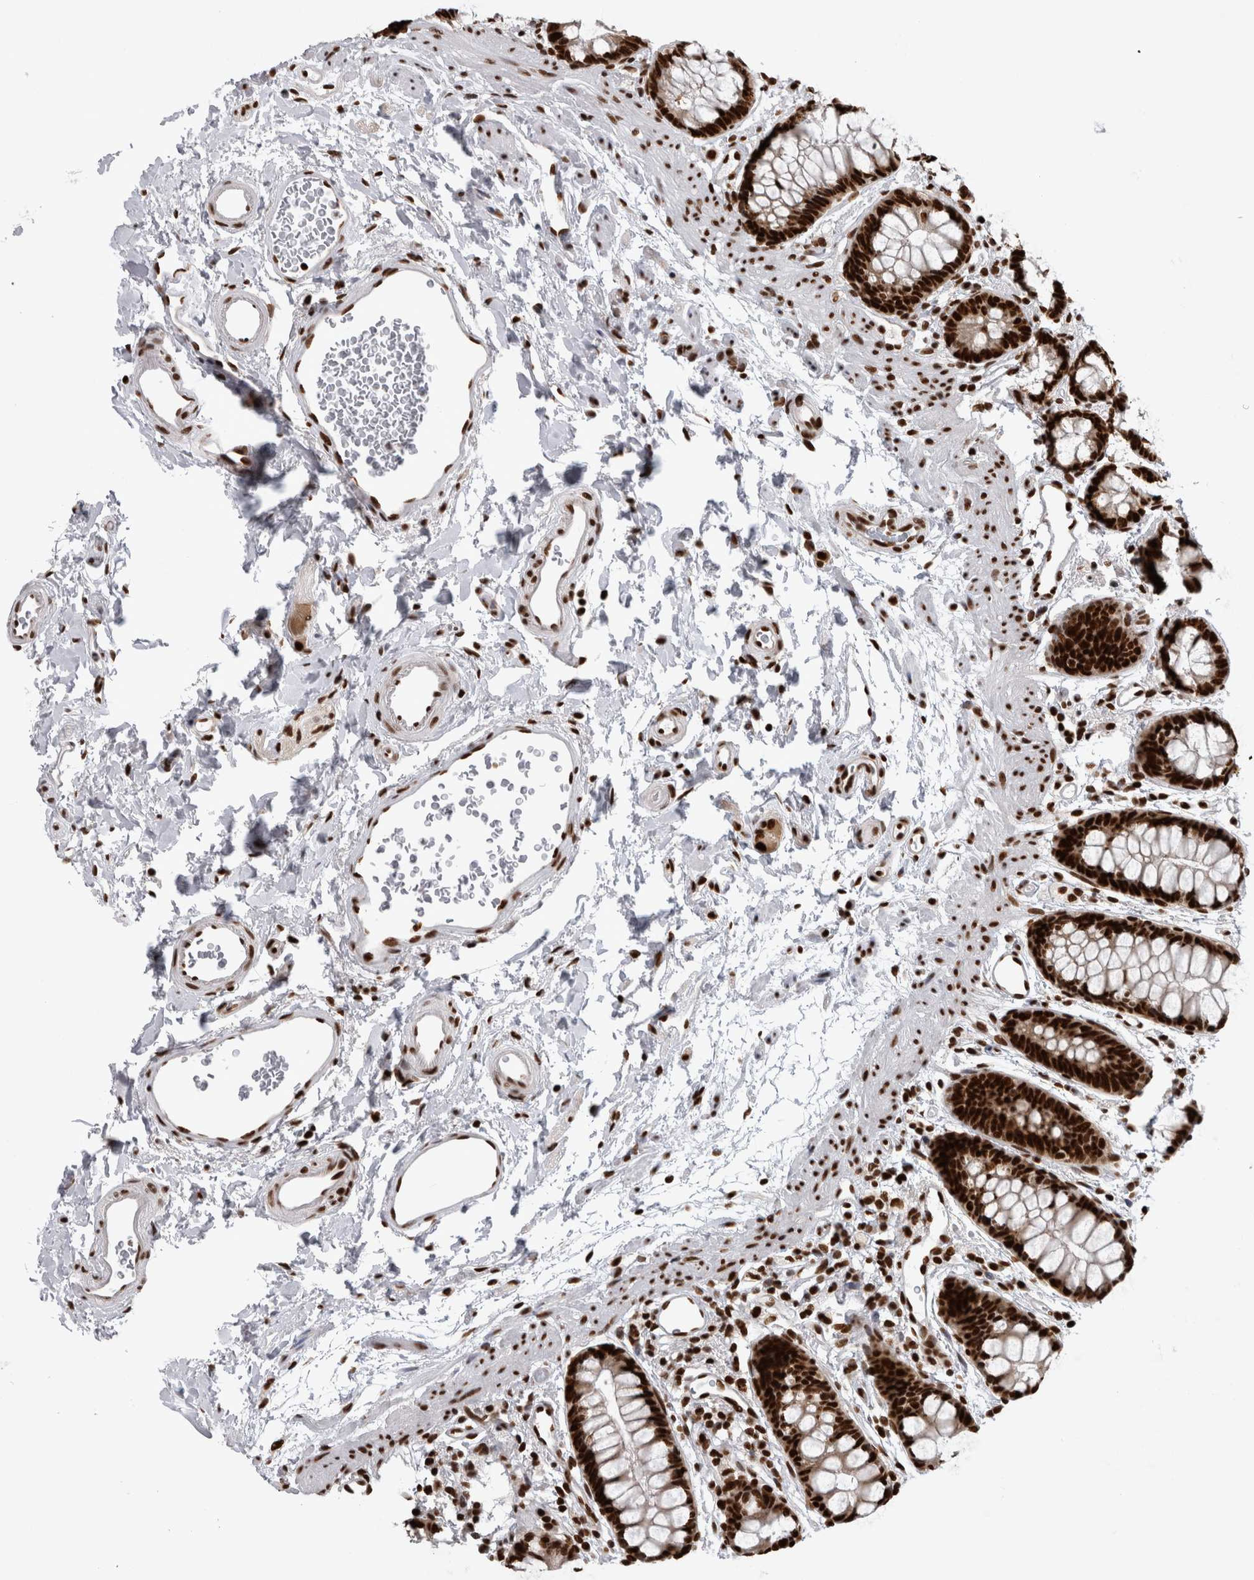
{"staining": {"intensity": "strong", "quantity": ">75%", "location": "nuclear"}, "tissue": "rectum", "cell_type": "Glandular cells", "image_type": "normal", "snomed": [{"axis": "morphology", "description": "Normal tissue, NOS"}, {"axis": "topography", "description": "Rectum"}], "caption": "IHC photomicrograph of normal rectum: rectum stained using IHC reveals high levels of strong protein expression localized specifically in the nuclear of glandular cells, appearing as a nuclear brown color.", "gene": "ZSCAN2", "patient": {"sex": "female", "age": 65}}